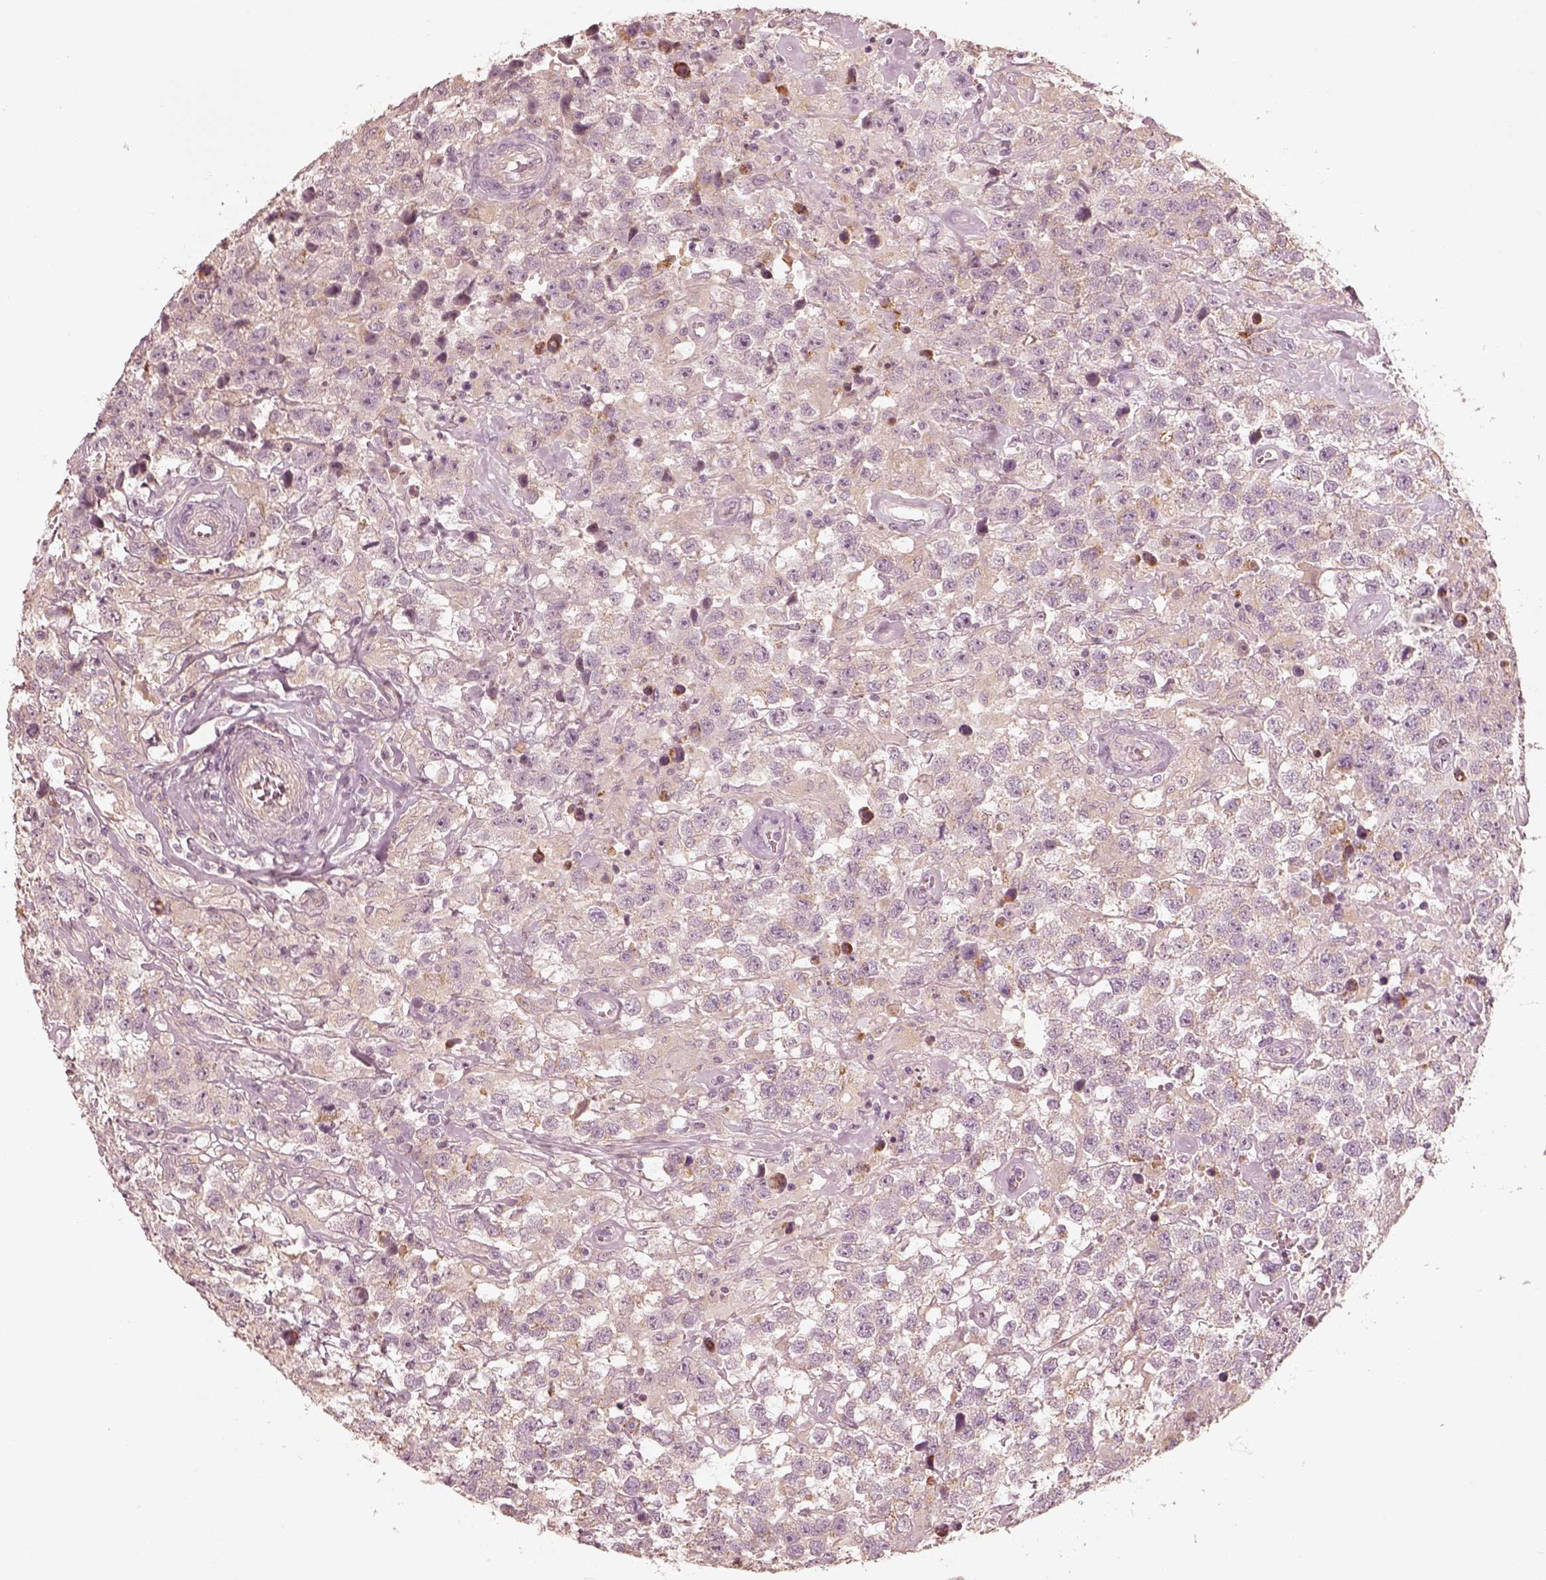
{"staining": {"intensity": "weak", "quantity": "<25%", "location": "cytoplasmic/membranous"}, "tissue": "testis cancer", "cell_type": "Tumor cells", "image_type": "cancer", "snomed": [{"axis": "morphology", "description": "Seminoma, NOS"}, {"axis": "topography", "description": "Testis"}], "caption": "Human testis cancer (seminoma) stained for a protein using immunohistochemistry (IHC) displays no positivity in tumor cells.", "gene": "WLS", "patient": {"sex": "male", "age": 43}}